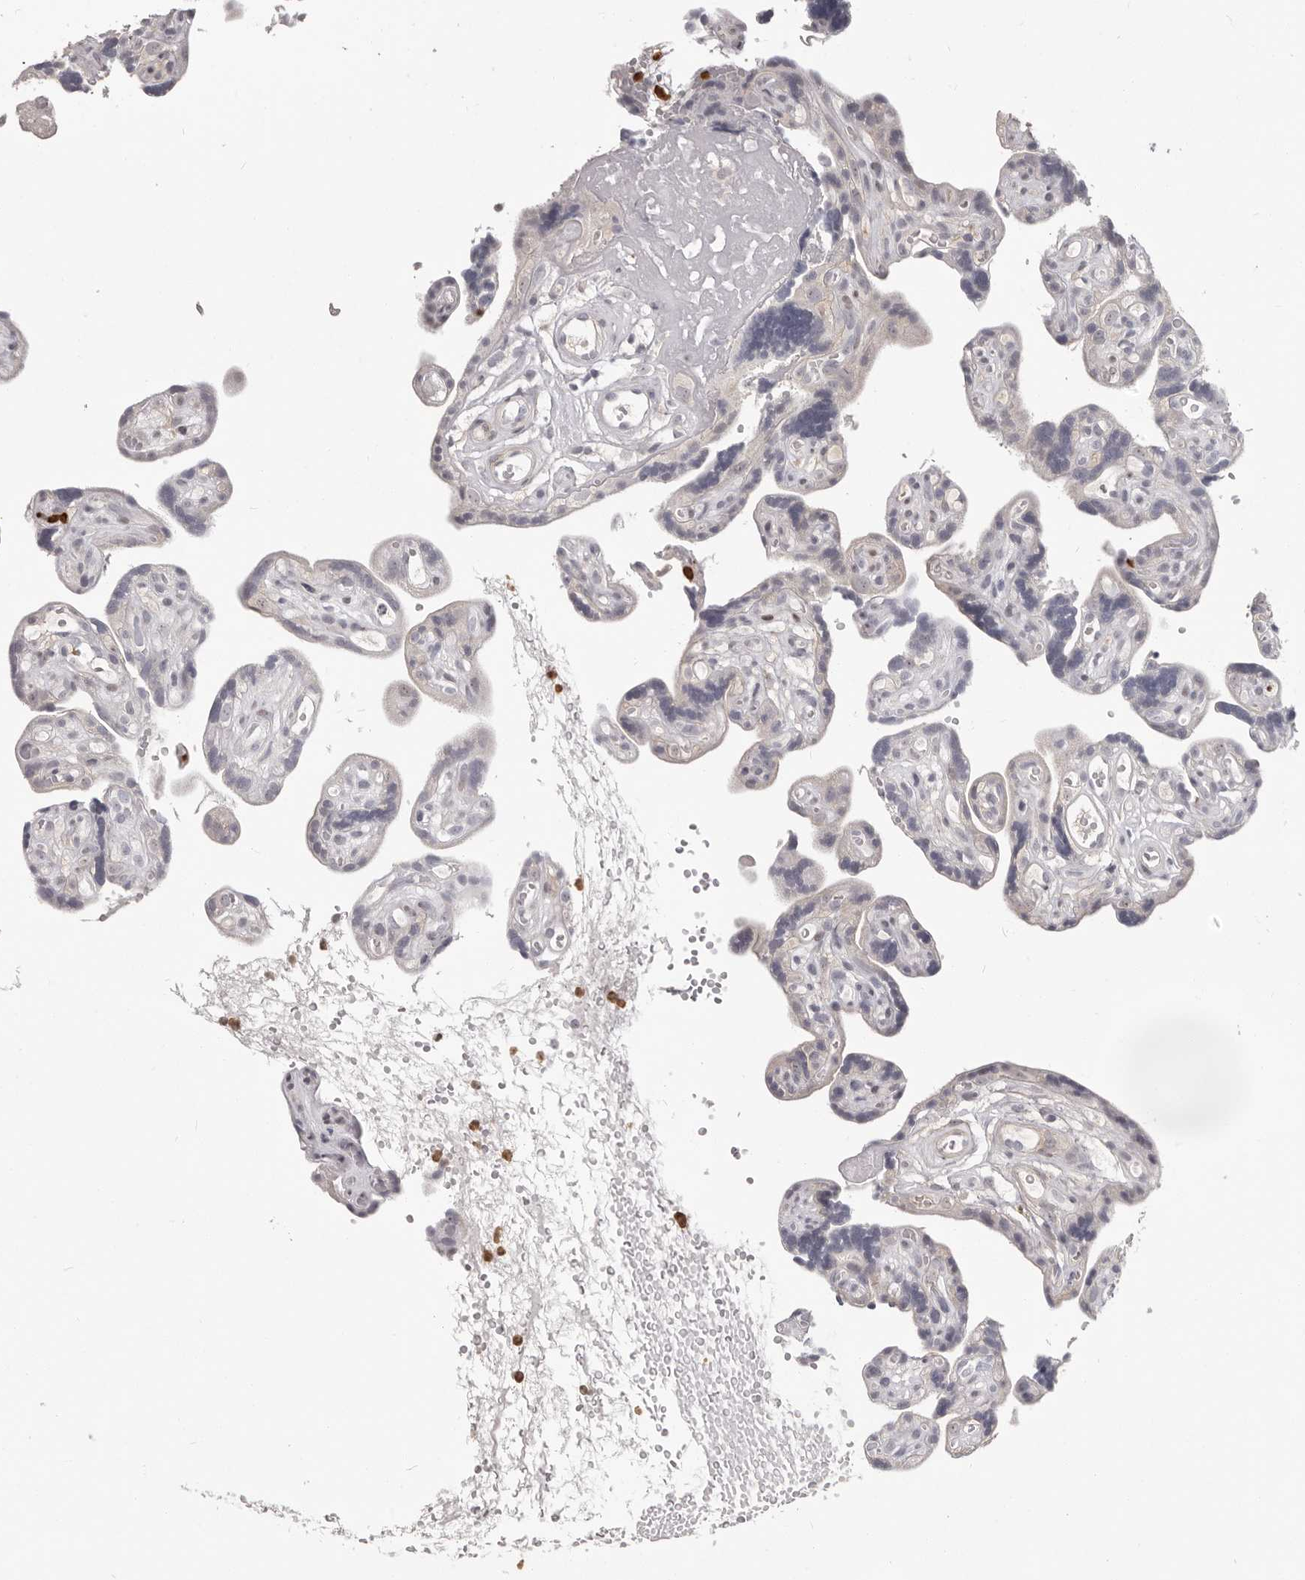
{"staining": {"intensity": "negative", "quantity": "none", "location": "none"}, "tissue": "placenta", "cell_type": "Trophoblastic cells", "image_type": "normal", "snomed": [{"axis": "morphology", "description": "Normal tissue, NOS"}, {"axis": "topography", "description": "Placenta"}], "caption": "Immunohistochemistry (IHC) of normal human placenta exhibits no staining in trophoblastic cells.", "gene": "GPR157", "patient": {"sex": "female", "age": 30}}